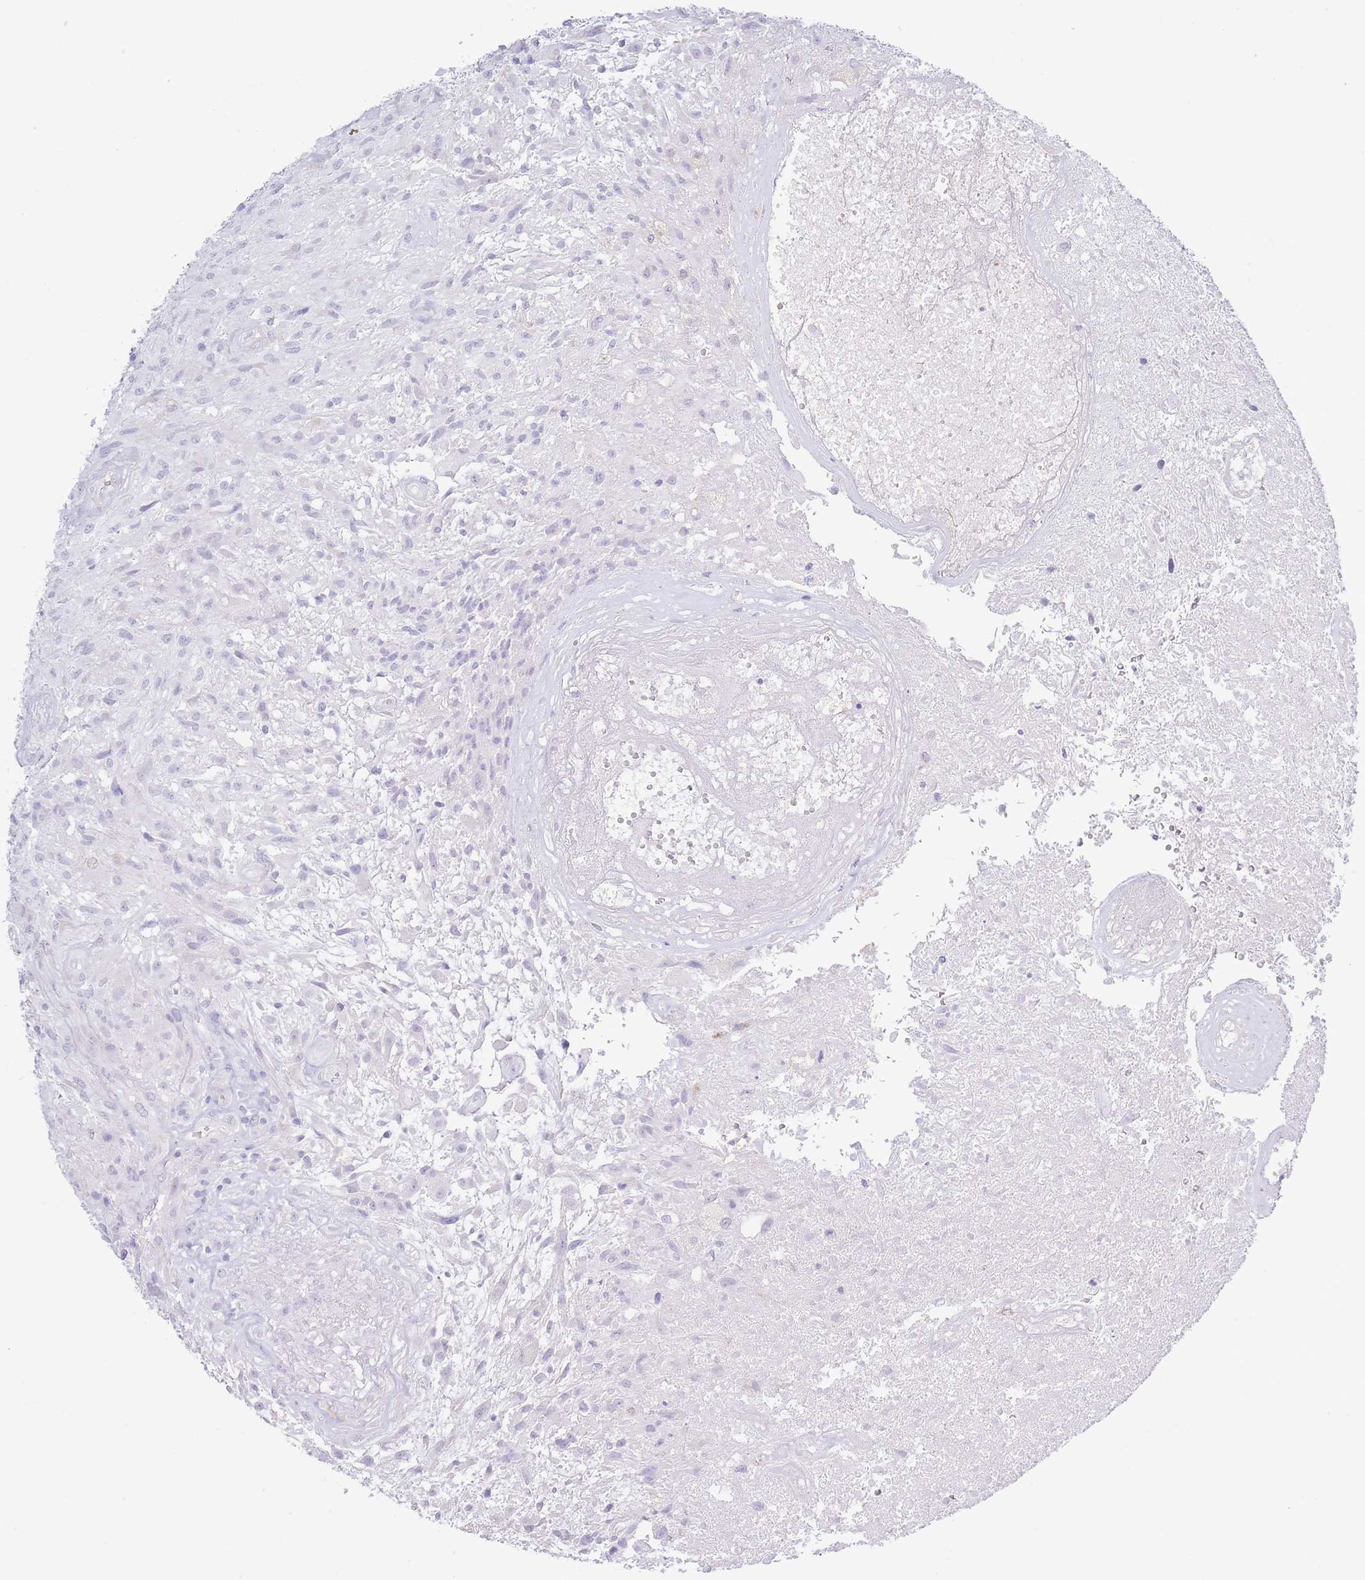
{"staining": {"intensity": "negative", "quantity": "none", "location": "none"}, "tissue": "glioma", "cell_type": "Tumor cells", "image_type": "cancer", "snomed": [{"axis": "morphology", "description": "Glioma, malignant, High grade"}, {"axis": "topography", "description": "Brain"}], "caption": "The histopathology image displays no significant positivity in tumor cells of glioma.", "gene": "PKLR", "patient": {"sex": "male", "age": 56}}